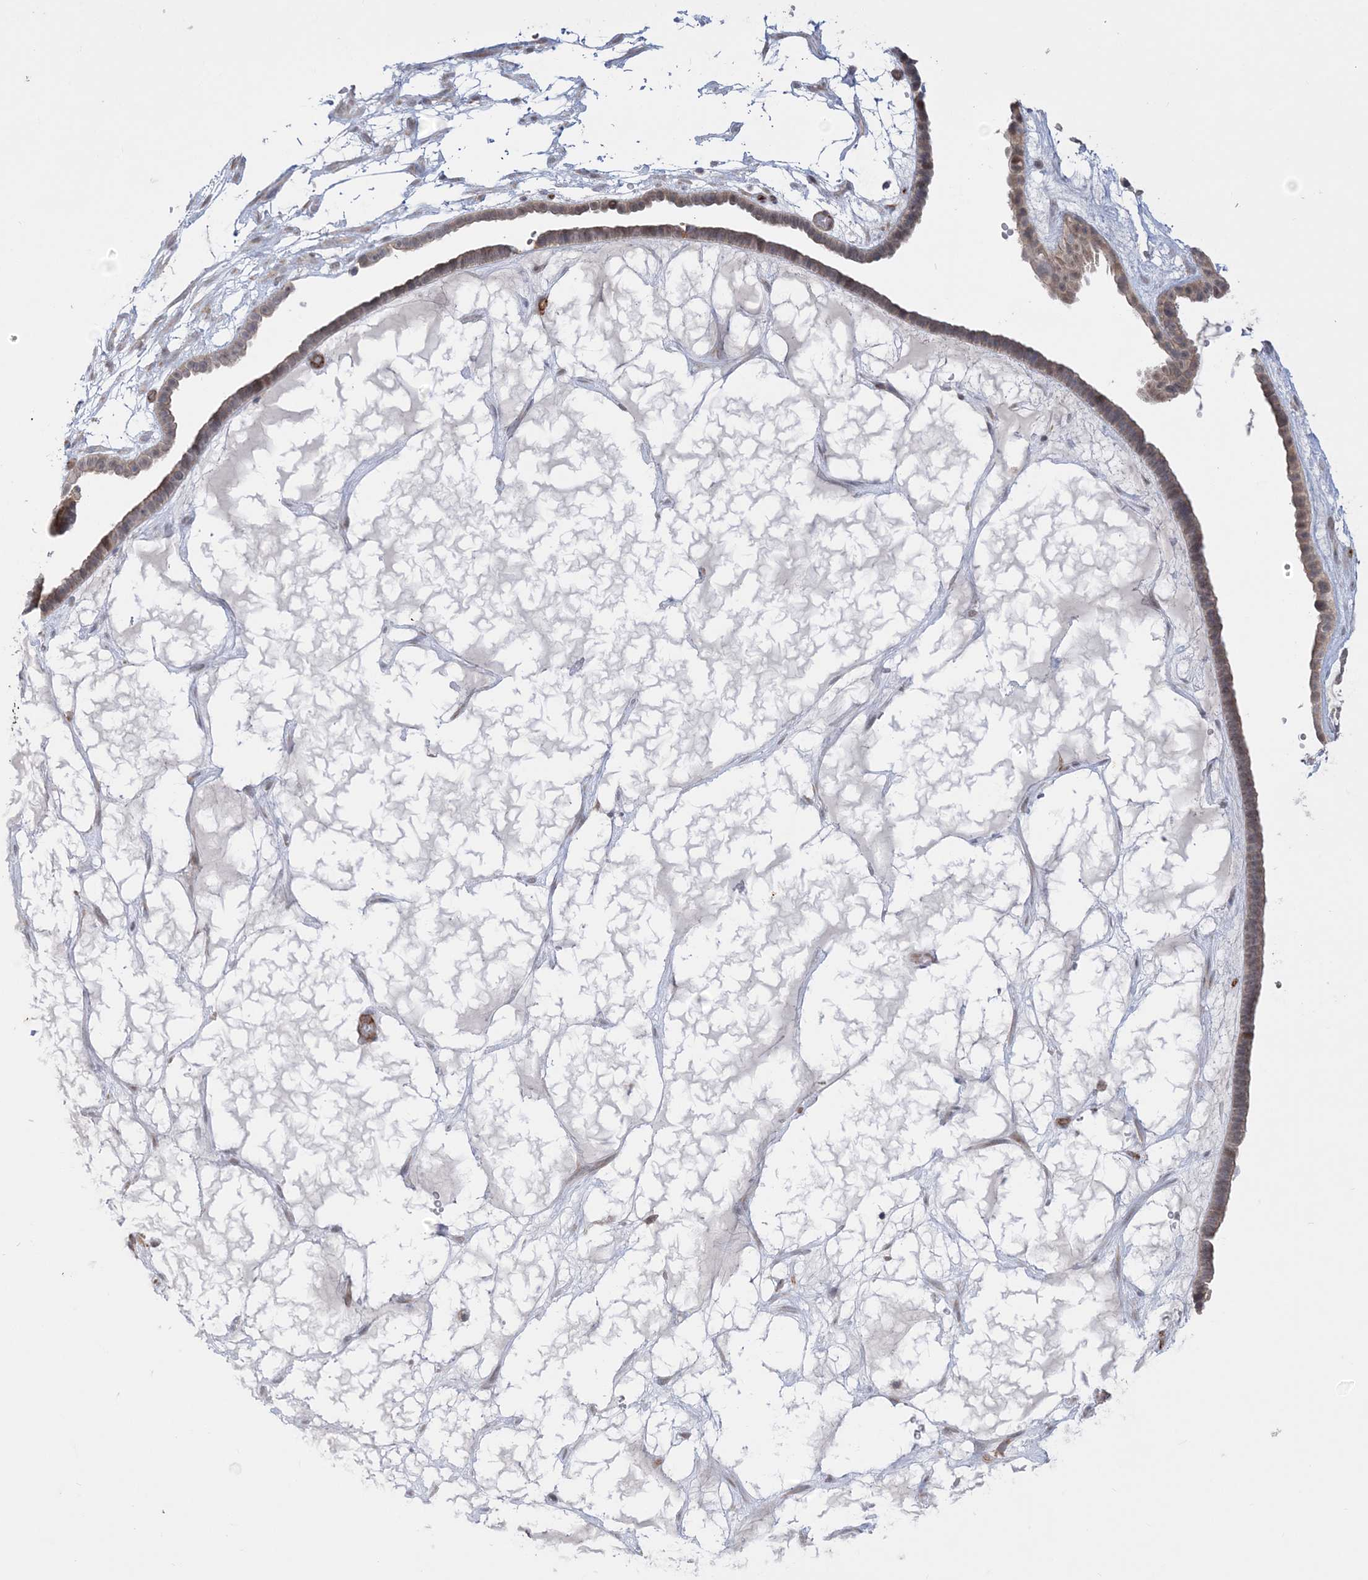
{"staining": {"intensity": "weak", "quantity": ">75%", "location": "cytoplasmic/membranous"}, "tissue": "ovarian cancer", "cell_type": "Tumor cells", "image_type": "cancer", "snomed": [{"axis": "morphology", "description": "Cystadenocarcinoma, serous, NOS"}, {"axis": "topography", "description": "Ovary"}], "caption": "An immunohistochemistry (IHC) micrograph of neoplastic tissue is shown. Protein staining in brown shows weak cytoplasmic/membranous positivity in ovarian cancer within tumor cells.", "gene": "FARSB", "patient": {"sex": "female", "age": 56}}